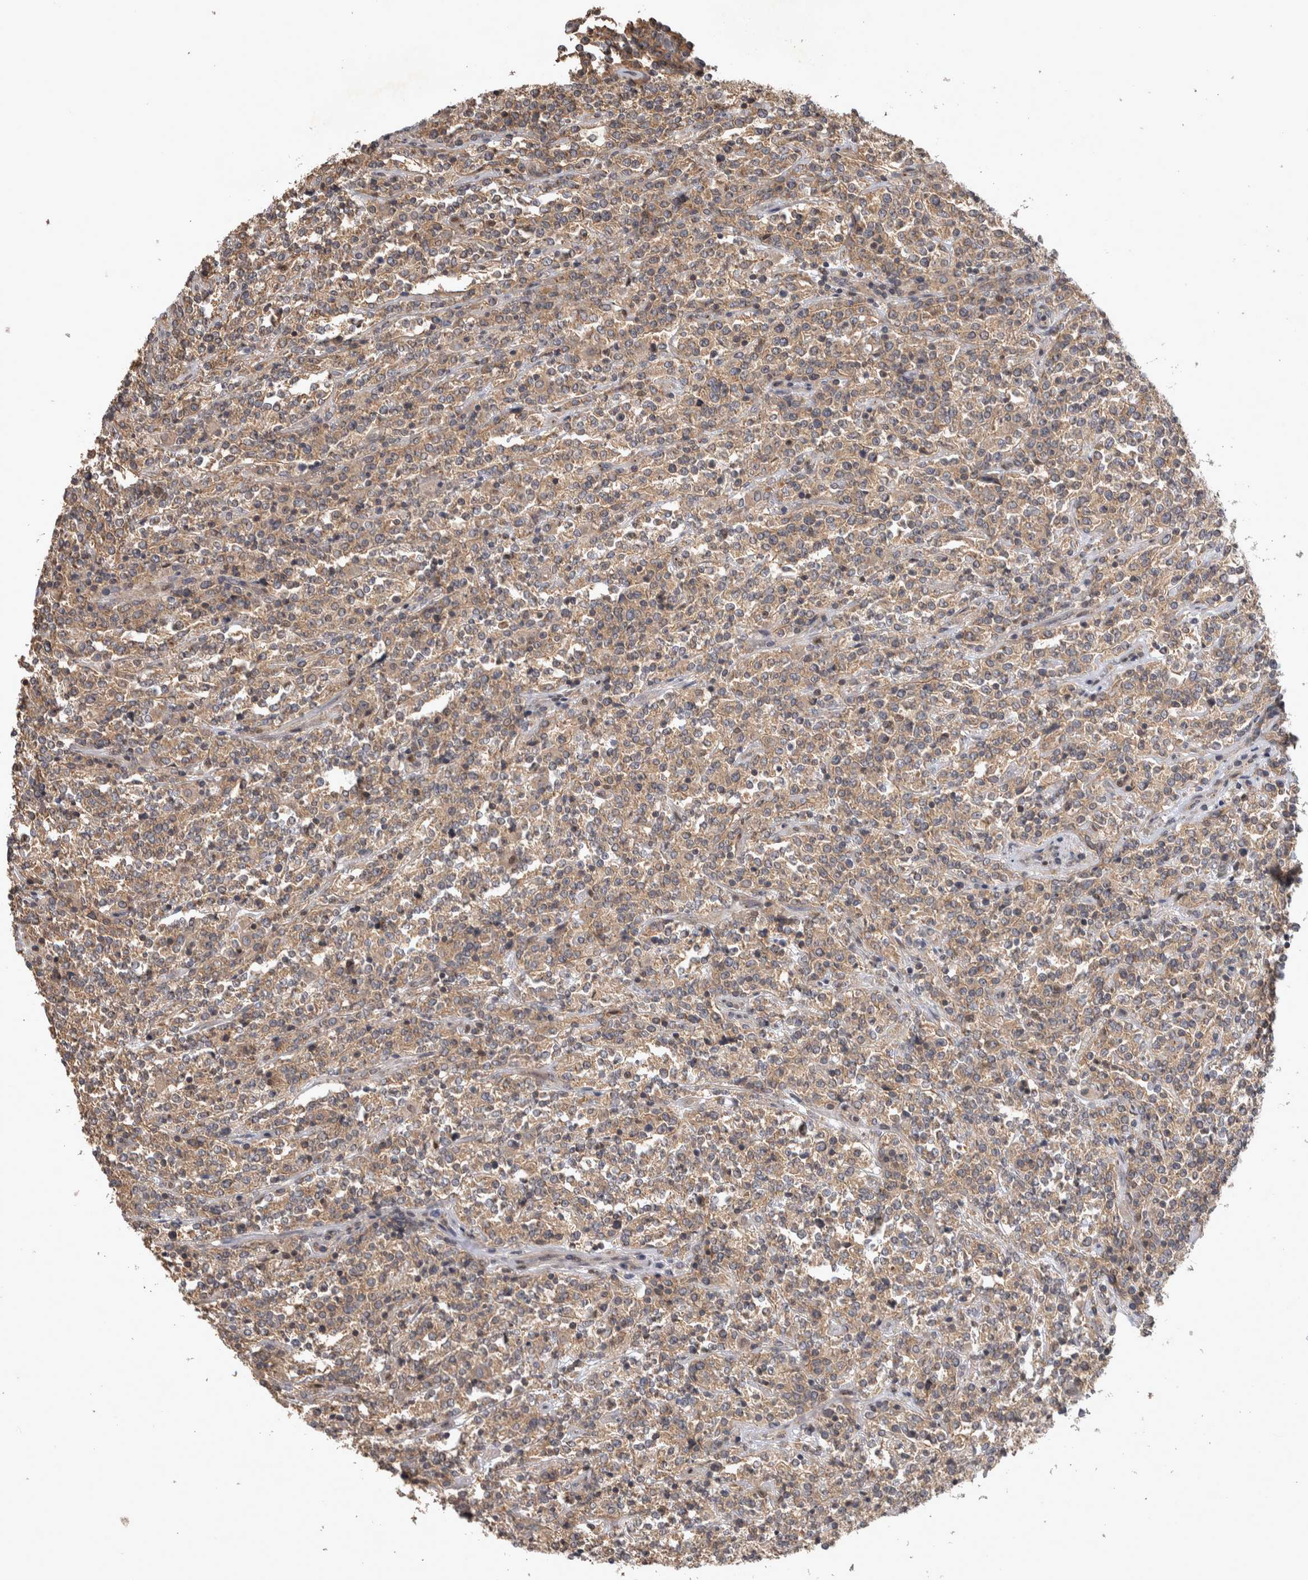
{"staining": {"intensity": "moderate", "quantity": ">75%", "location": "cytoplasmic/membranous"}, "tissue": "lymphoma", "cell_type": "Tumor cells", "image_type": "cancer", "snomed": [{"axis": "morphology", "description": "Malignant lymphoma, non-Hodgkin's type, High grade"}, {"axis": "topography", "description": "Soft tissue"}], "caption": "This image shows high-grade malignant lymphoma, non-Hodgkin's type stained with immunohistochemistry (IHC) to label a protein in brown. The cytoplasmic/membranous of tumor cells show moderate positivity for the protein. Nuclei are counter-stained blue.", "gene": "IFRD1", "patient": {"sex": "male", "age": 18}}